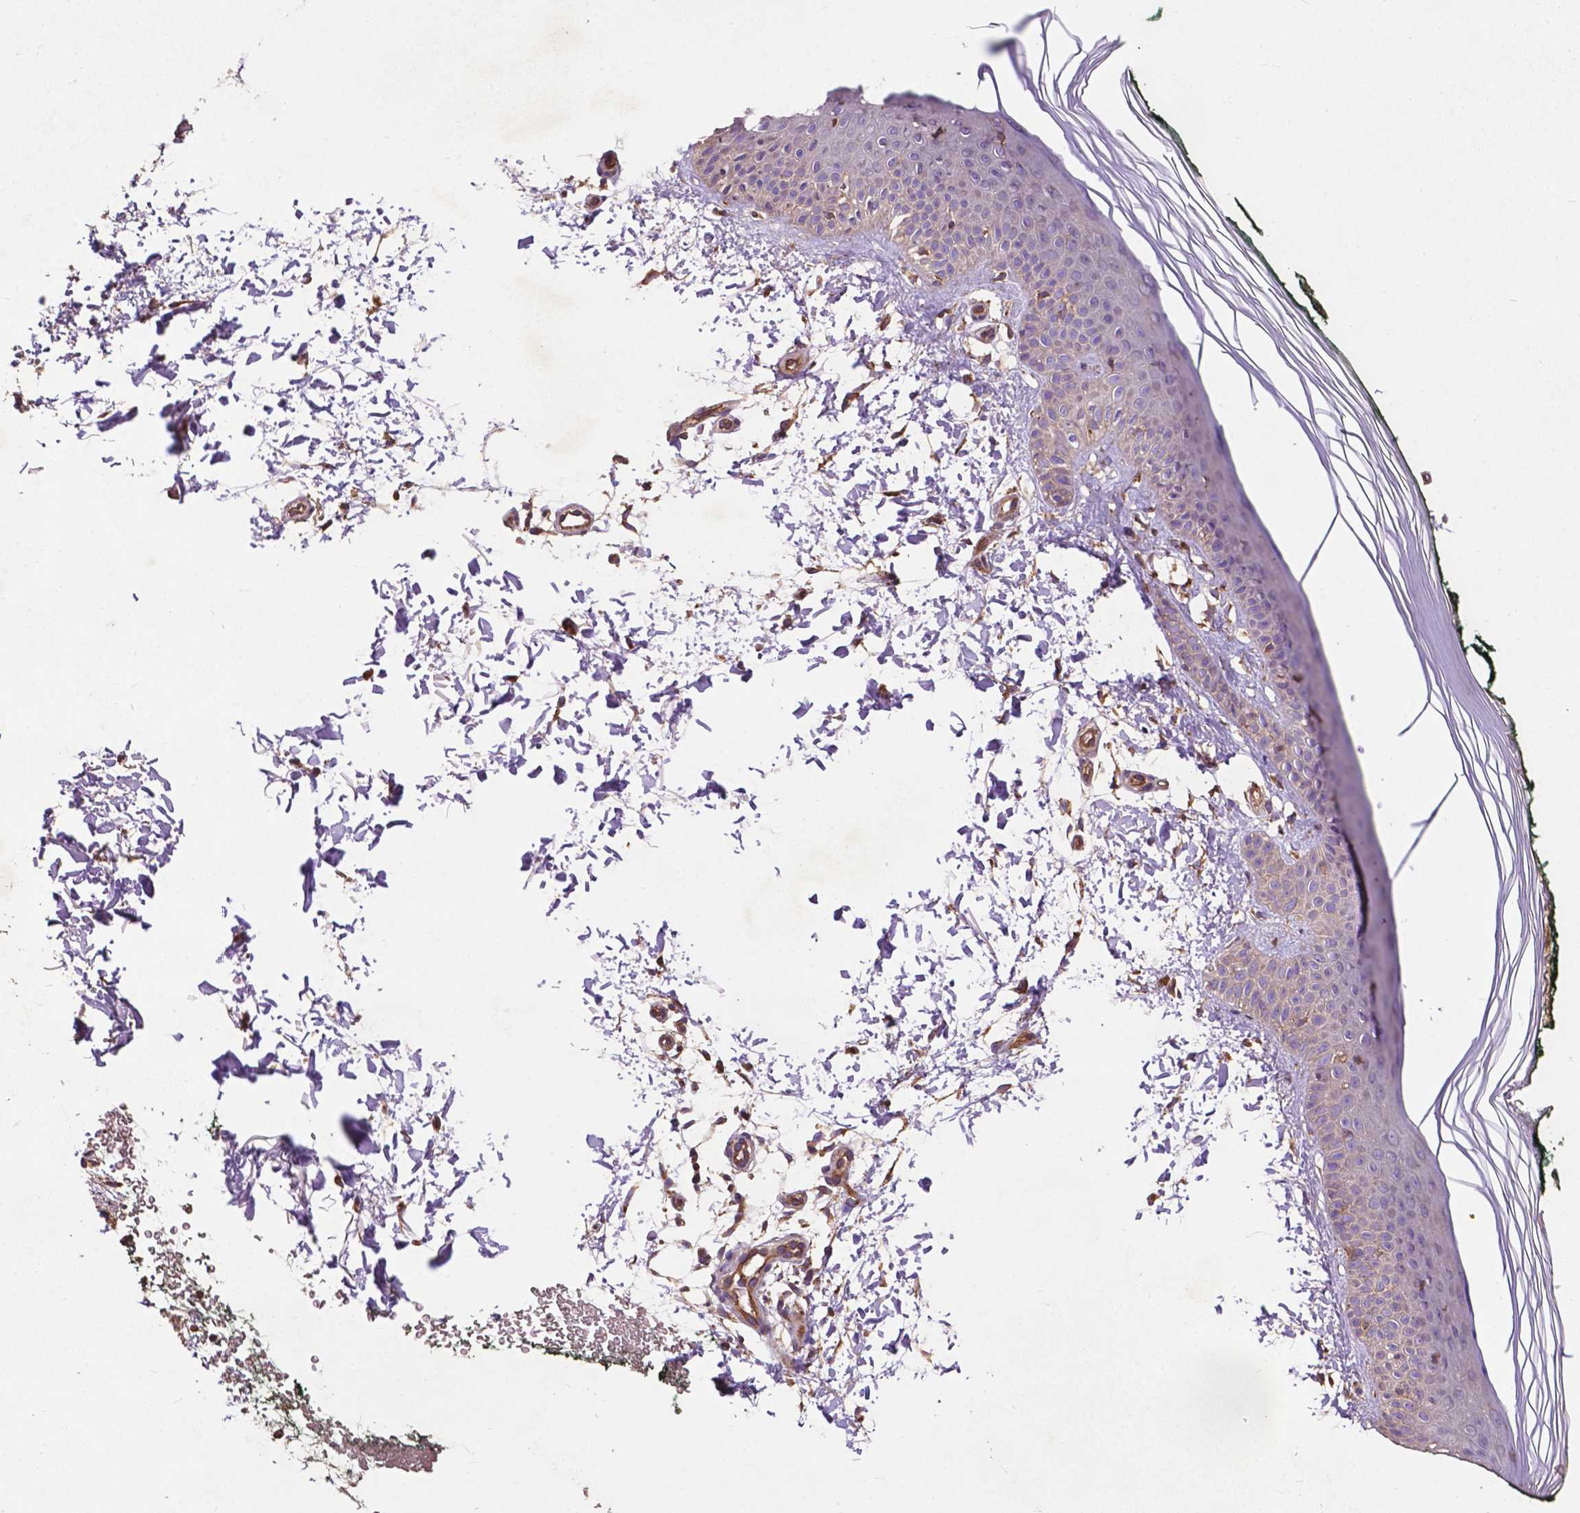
{"staining": {"intensity": "moderate", "quantity": ">75%", "location": "cytoplasmic/membranous"}, "tissue": "skin", "cell_type": "Fibroblasts", "image_type": "normal", "snomed": [{"axis": "morphology", "description": "Normal tissue, NOS"}, {"axis": "topography", "description": "Skin"}], "caption": "DAB (3,3'-diaminobenzidine) immunohistochemical staining of unremarkable skin displays moderate cytoplasmic/membranous protein positivity in about >75% of fibroblasts. Immunohistochemistry stains the protein in brown and the nuclei are stained blue.", "gene": "CCDC71L", "patient": {"sex": "female", "age": 62}}